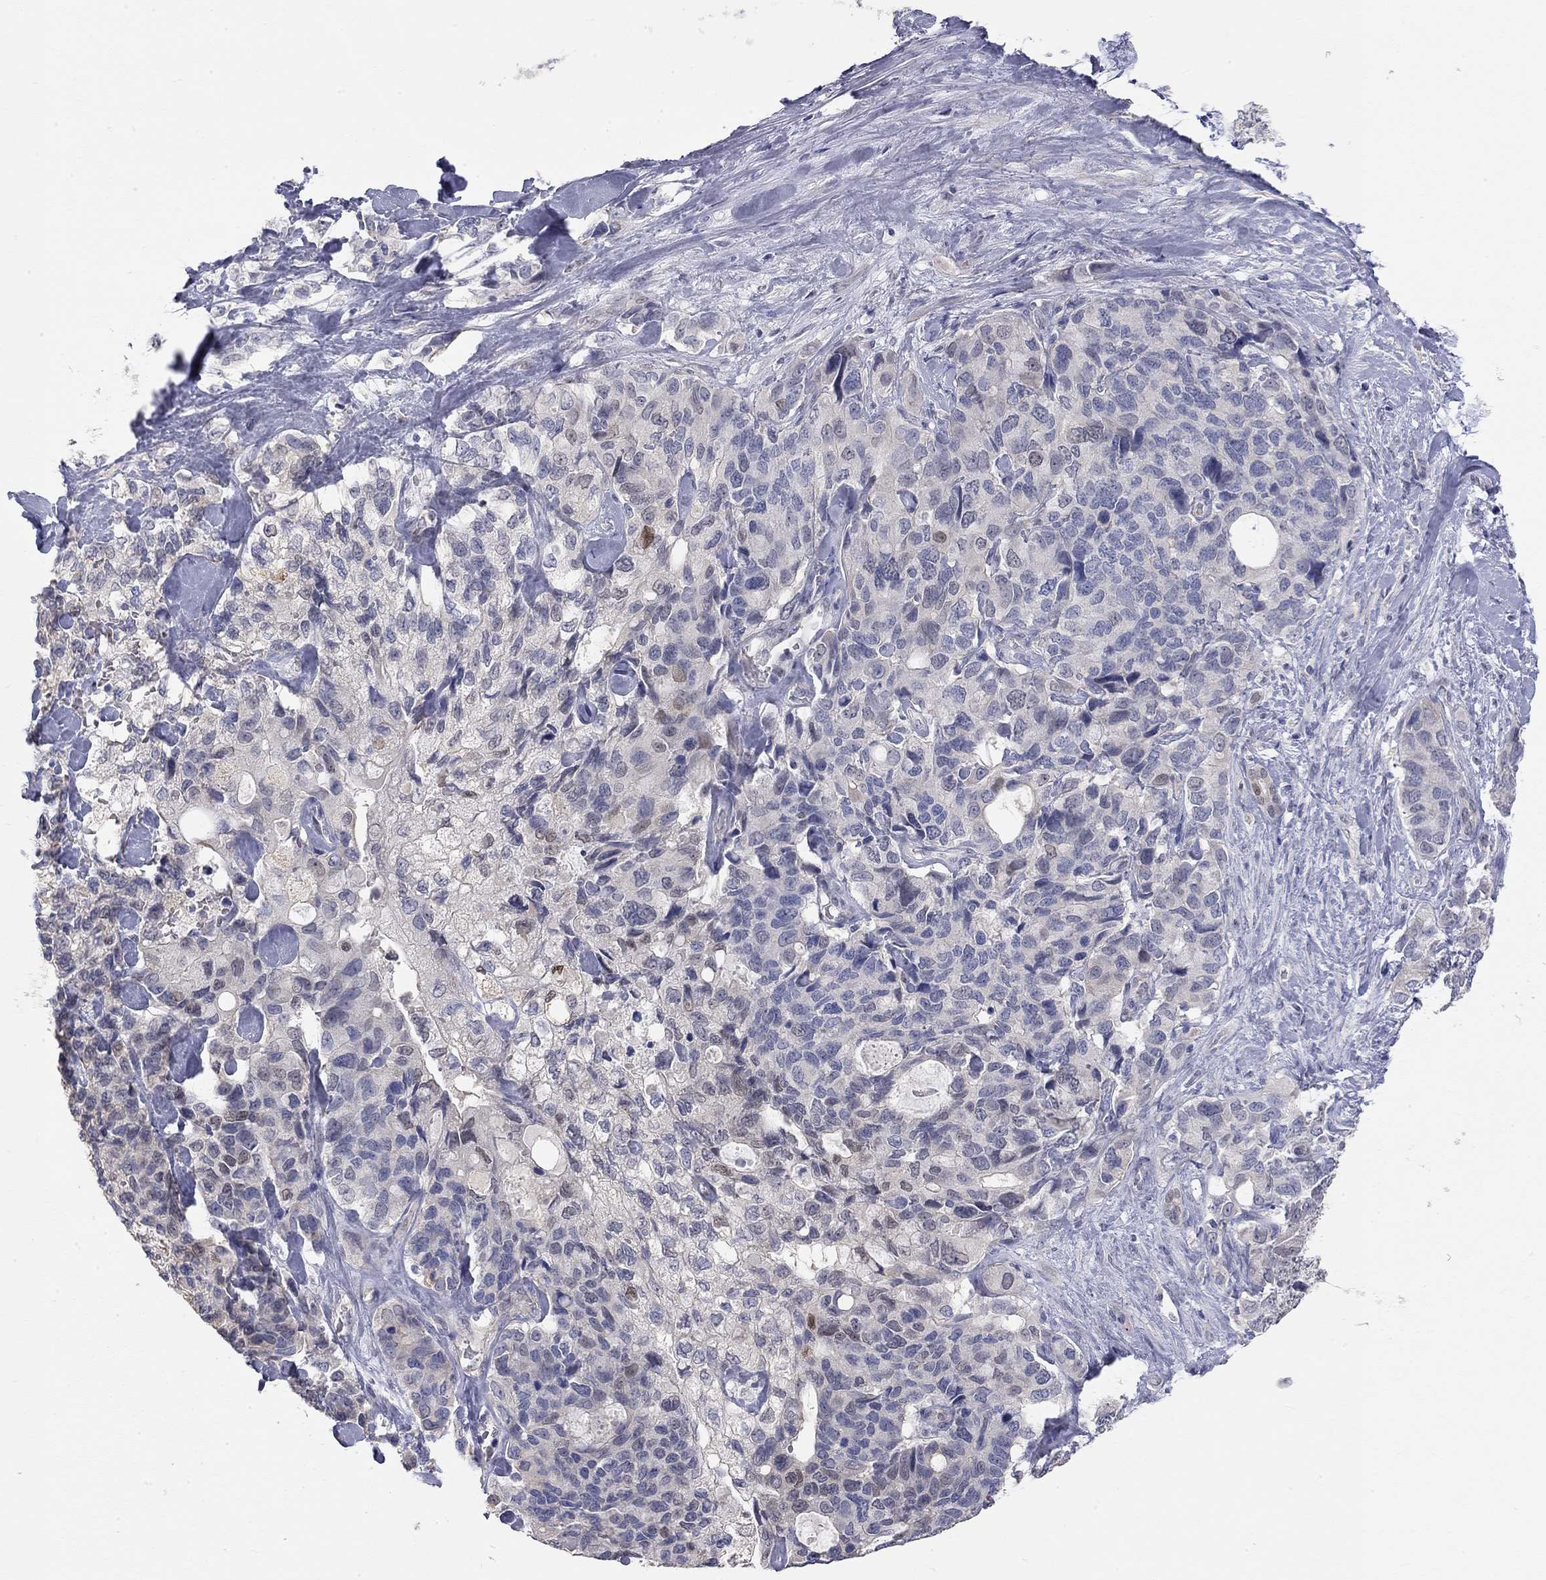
{"staining": {"intensity": "negative", "quantity": "none", "location": "none"}, "tissue": "pancreatic cancer", "cell_type": "Tumor cells", "image_type": "cancer", "snomed": [{"axis": "morphology", "description": "Adenocarcinoma, NOS"}, {"axis": "topography", "description": "Pancreas"}], "caption": "DAB (3,3'-diaminobenzidine) immunohistochemical staining of pancreatic cancer displays no significant positivity in tumor cells. (DAB (3,3'-diaminobenzidine) immunohistochemistry, high magnification).", "gene": "PAPSS2", "patient": {"sex": "female", "age": 56}}